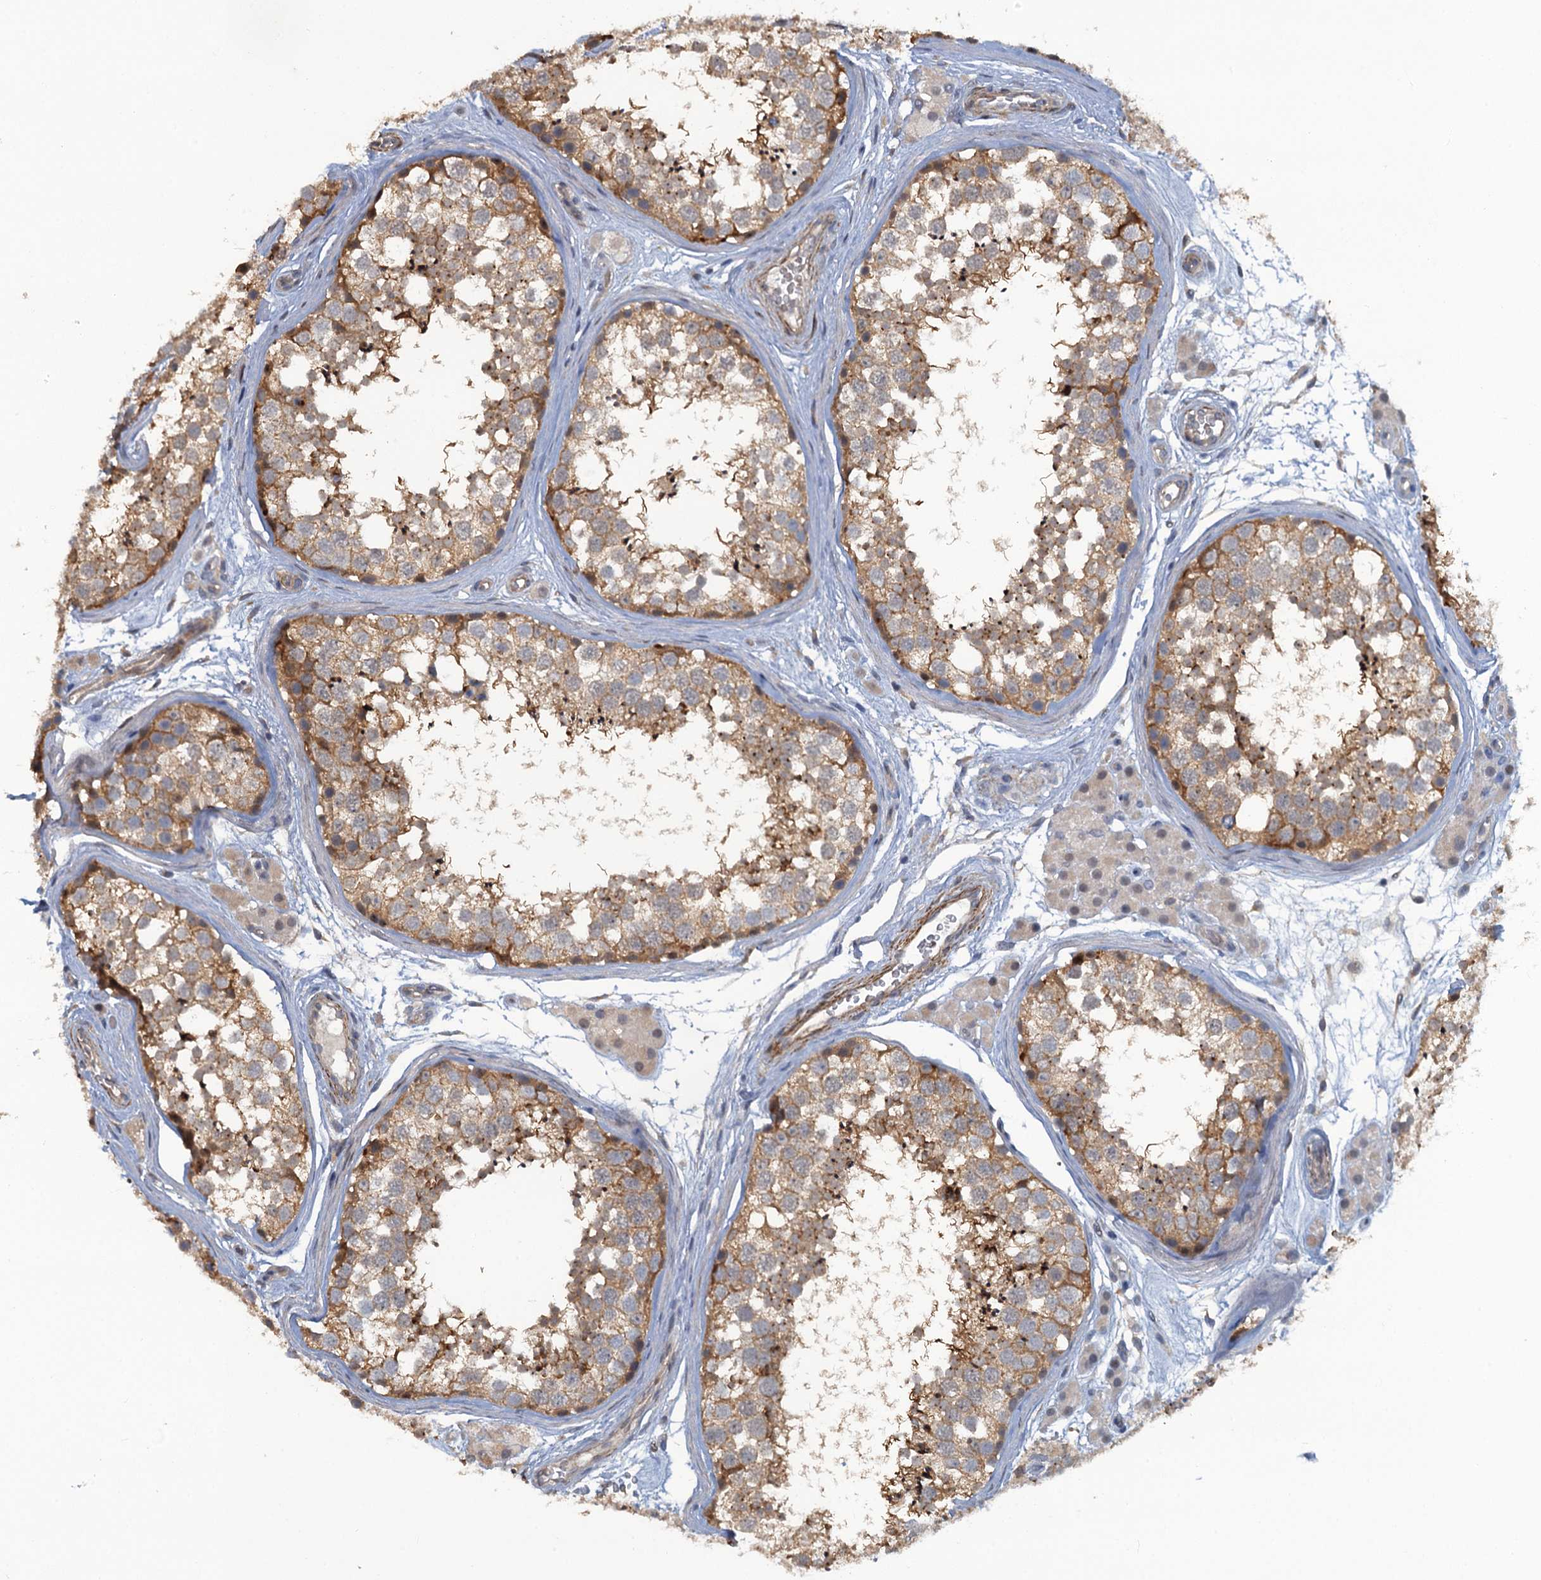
{"staining": {"intensity": "moderate", "quantity": ">75%", "location": "cytoplasmic/membranous"}, "tissue": "testis", "cell_type": "Cells in seminiferous ducts", "image_type": "normal", "snomed": [{"axis": "morphology", "description": "Normal tissue, NOS"}, {"axis": "topography", "description": "Testis"}], "caption": "Immunohistochemical staining of benign testis exhibits medium levels of moderate cytoplasmic/membranous expression in approximately >75% of cells in seminiferous ducts.", "gene": "MYO16", "patient": {"sex": "male", "age": 56}}